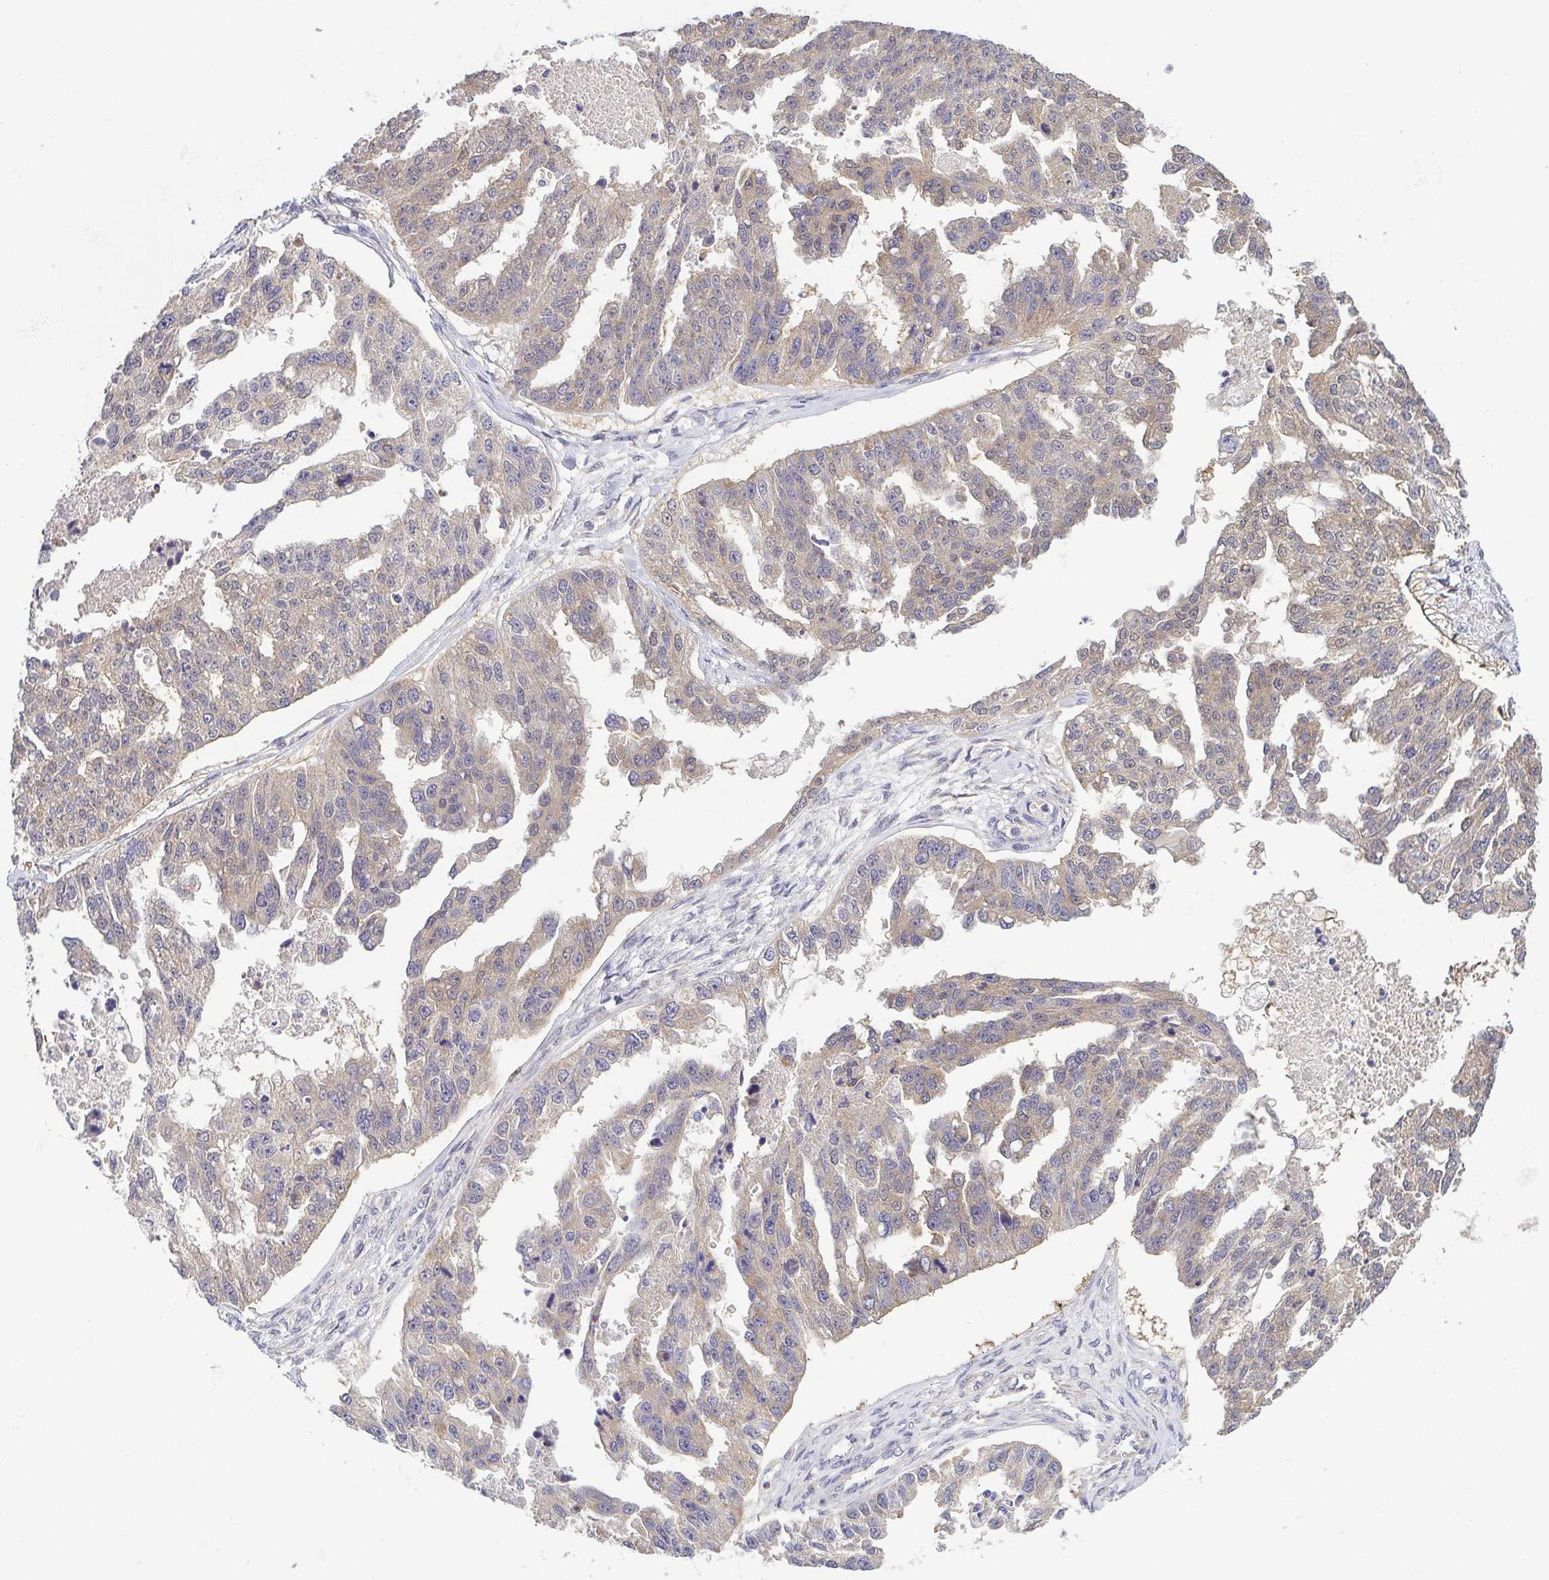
{"staining": {"intensity": "weak", "quantity": ">75%", "location": "cytoplasmic/membranous"}, "tissue": "ovarian cancer", "cell_type": "Tumor cells", "image_type": "cancer", "snomed": [{"axis": "morphology", "description": "Cystadenocarcinoma, serous, NOS"}, {"axis": "topography", "description": "Ovary"}], "caption": "Approximately >75% of tumor cells in ovarian cancer (serous cystadenocarcinoma) exhibit weak cytoplasmic/membranous protein positivity as visualized by brown immunohistochemical staining.", "gene": "BCL2L1", "patient": {"sex": "female", "age": 58}}